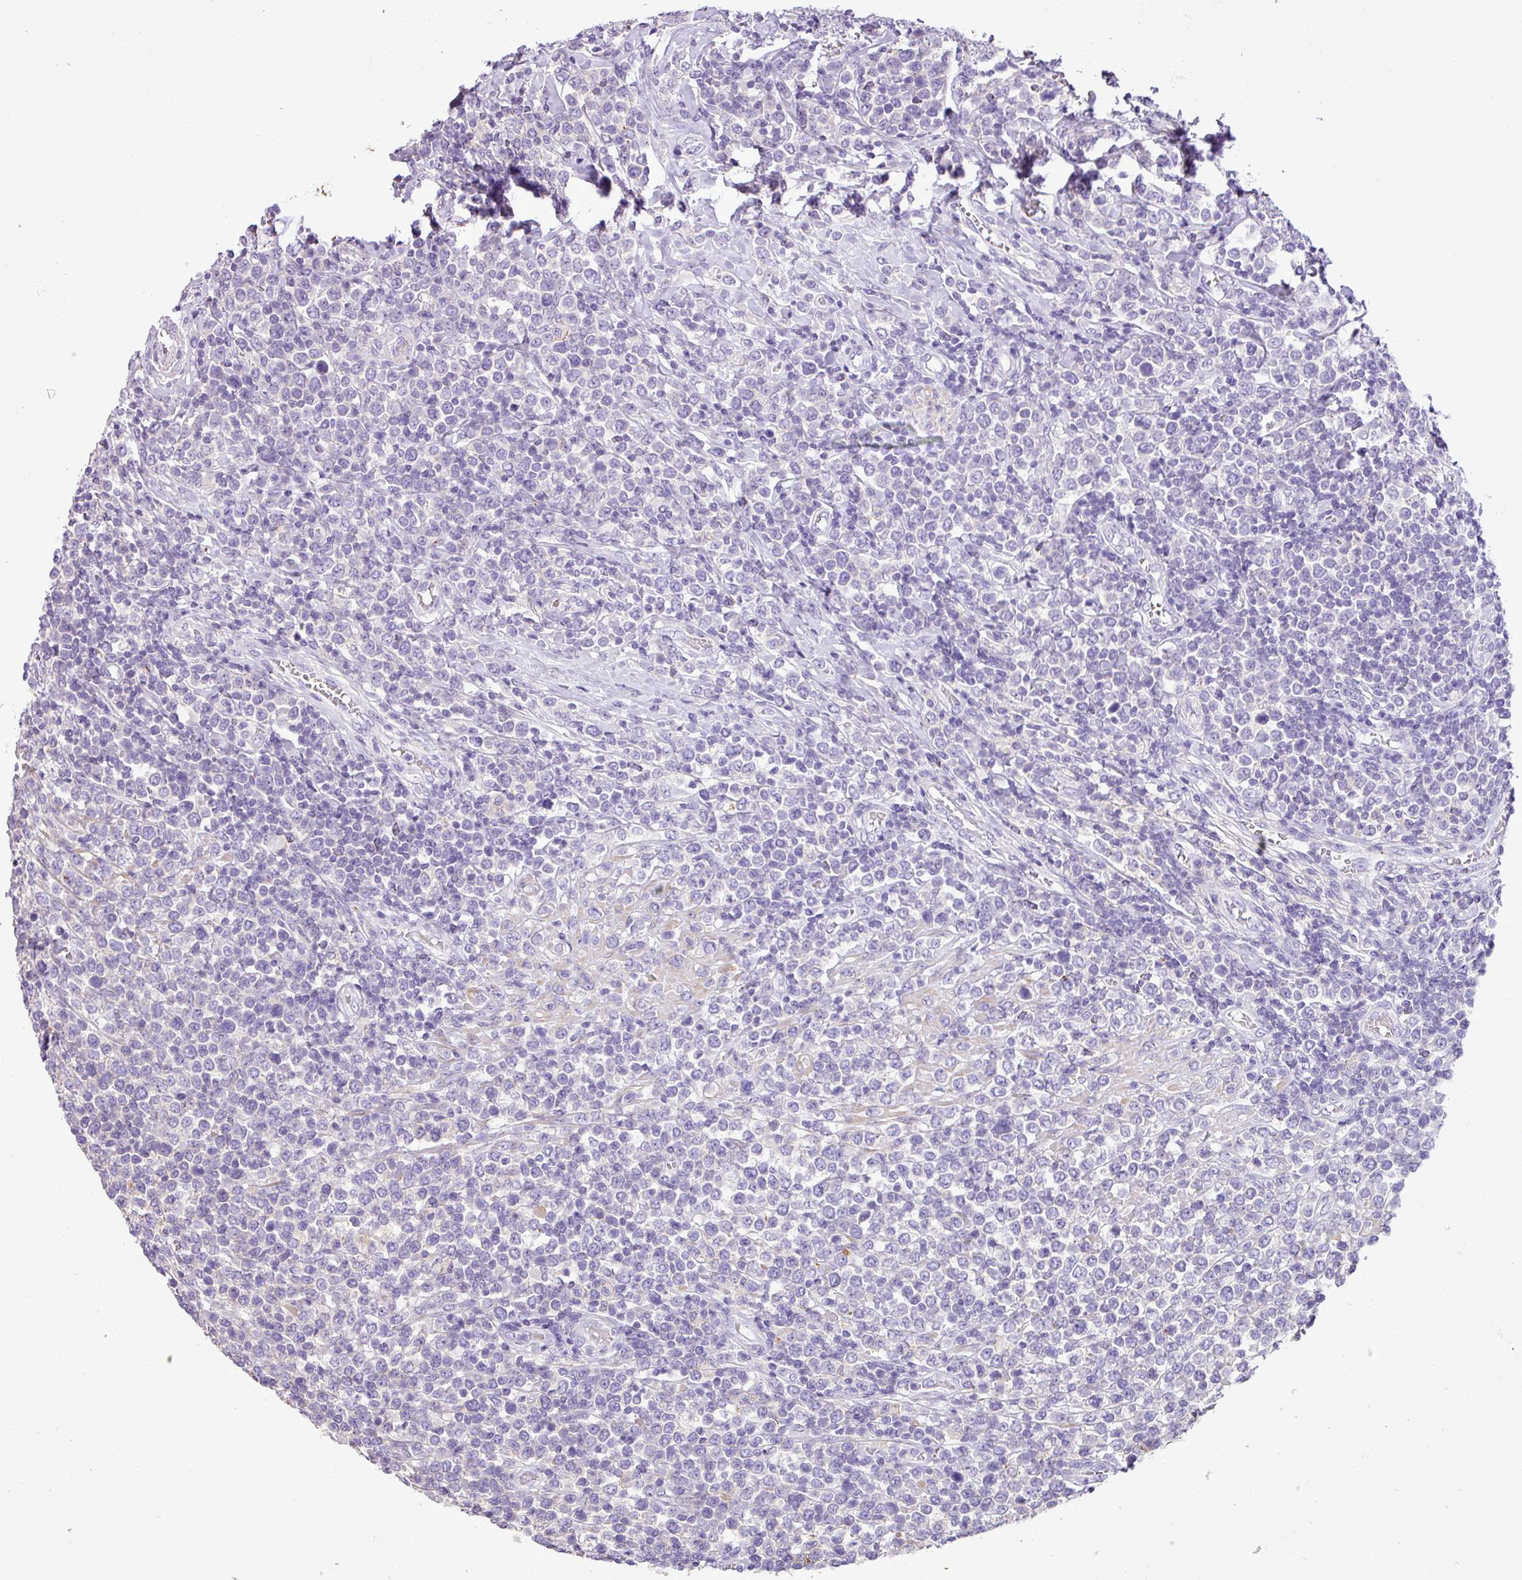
{"staining": {"intensity": "negative", "quantity": "none", "location": "none"}, "tissue": "lymphoma", "cell_type": "Tumor cells", "image_type": "cancer", "snomed": [{"axis": "morphology", "description": "Malignant lymphoma, non-Hodgkin's type, High grade"}, {"axis": "topography", "description": "Soft tissue"}], "caption": "Tumor cells show no significant expression in high-grade malignant lymphoma, non-Hodgkin's type.", "gene": "ZNF334", "patient": {"sex": "female", "age": 56}}